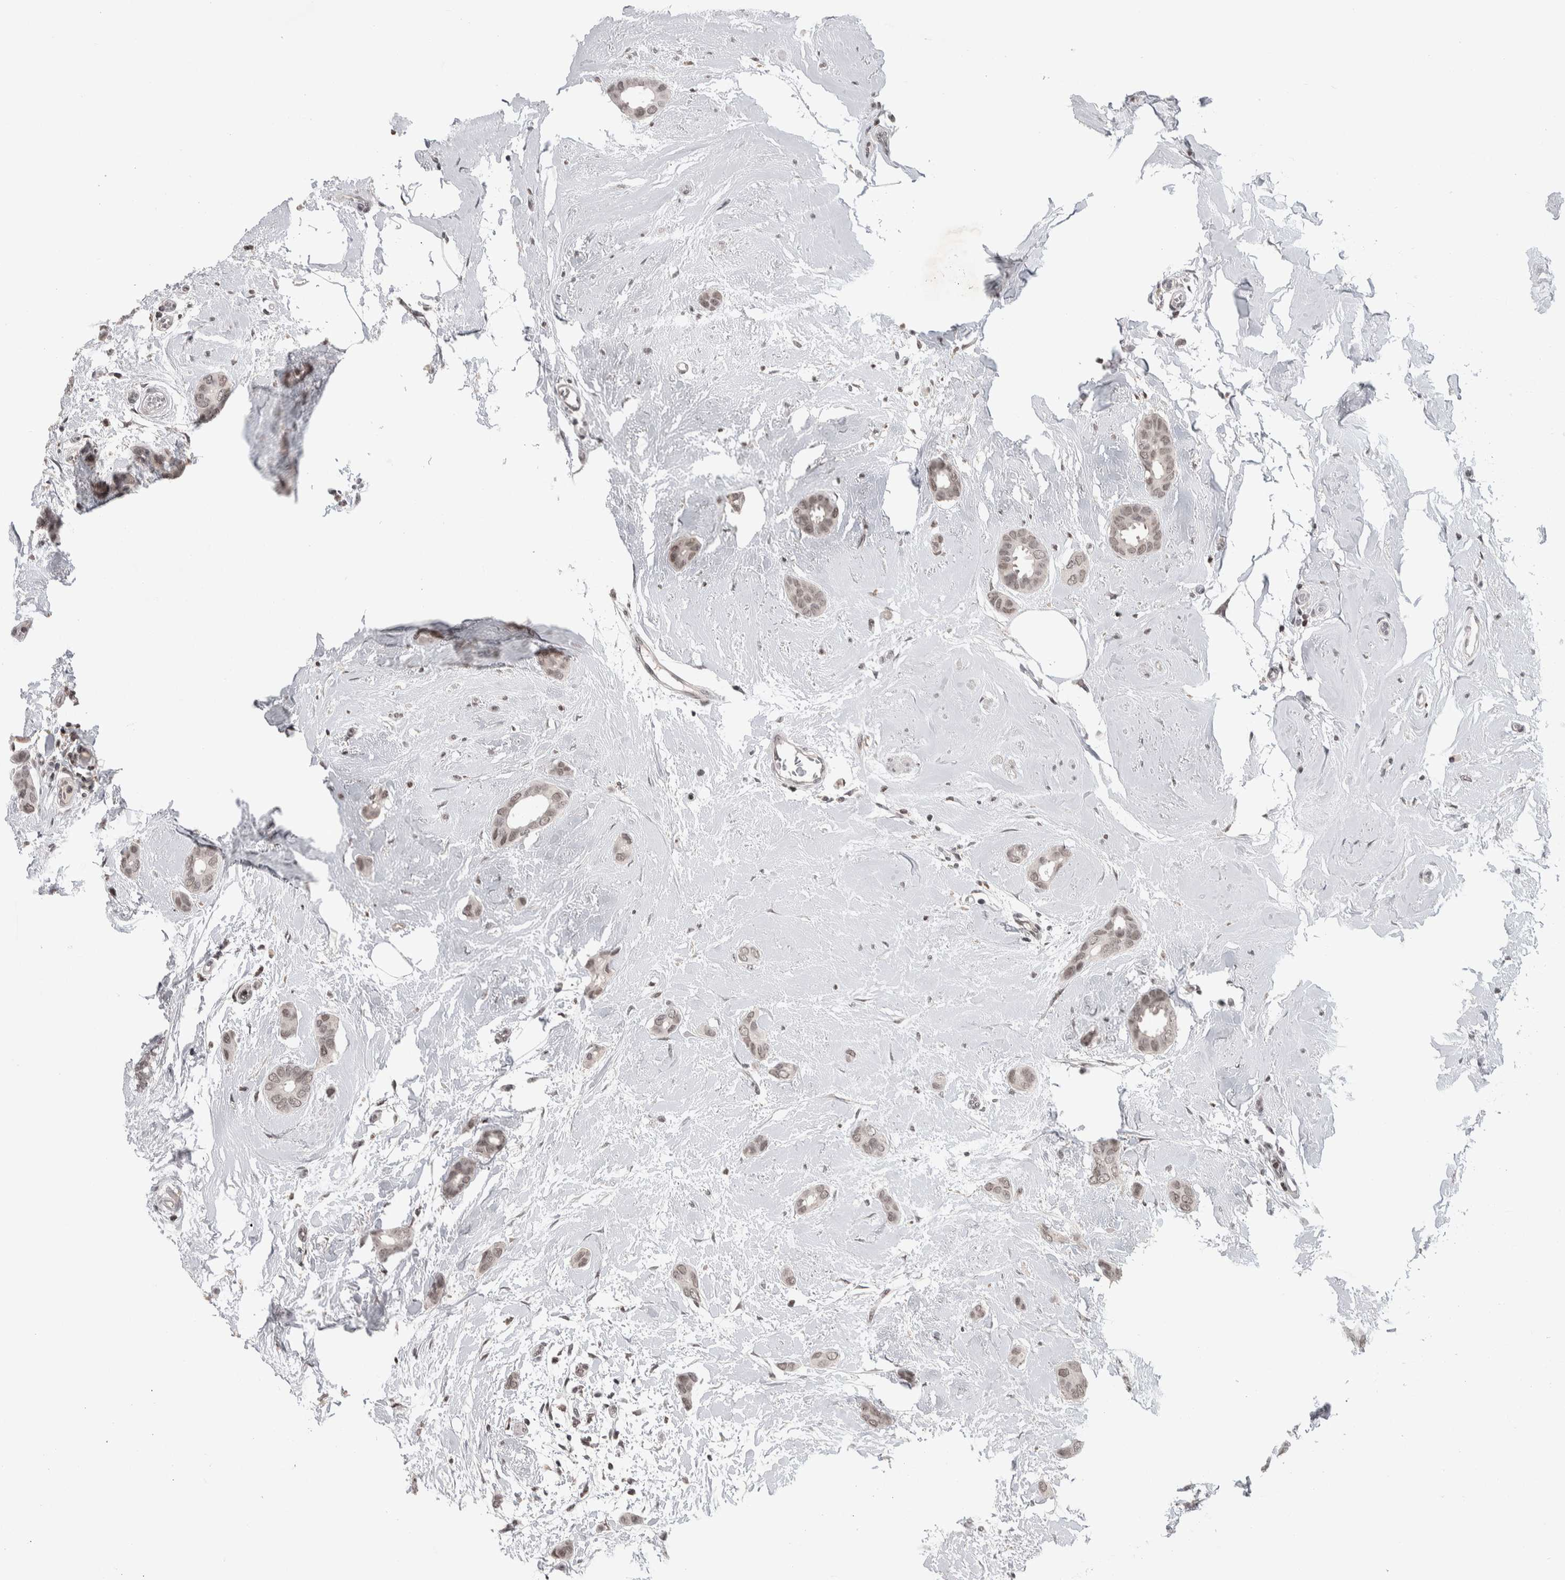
{"staining": {"intensity": "weak", "quantity": "25%-75%", "location": "nuclear"}, "tissue": "breast cancer", "cell_type": "Tumor cells", "image_type": "cancer", "snomed": [{"axis": "morphology", "description": "Duct carcinoma"}, {"axis": "topography", "description": "Breast"}], "caption": "Immunohistochemistry (IHC) of breast cancer shows low levels of weak nuclear positivity in about 25%-75% of tumor cells.", "gene": "ZSCAN21", "patient": {"sex": "female", "age": 55}}